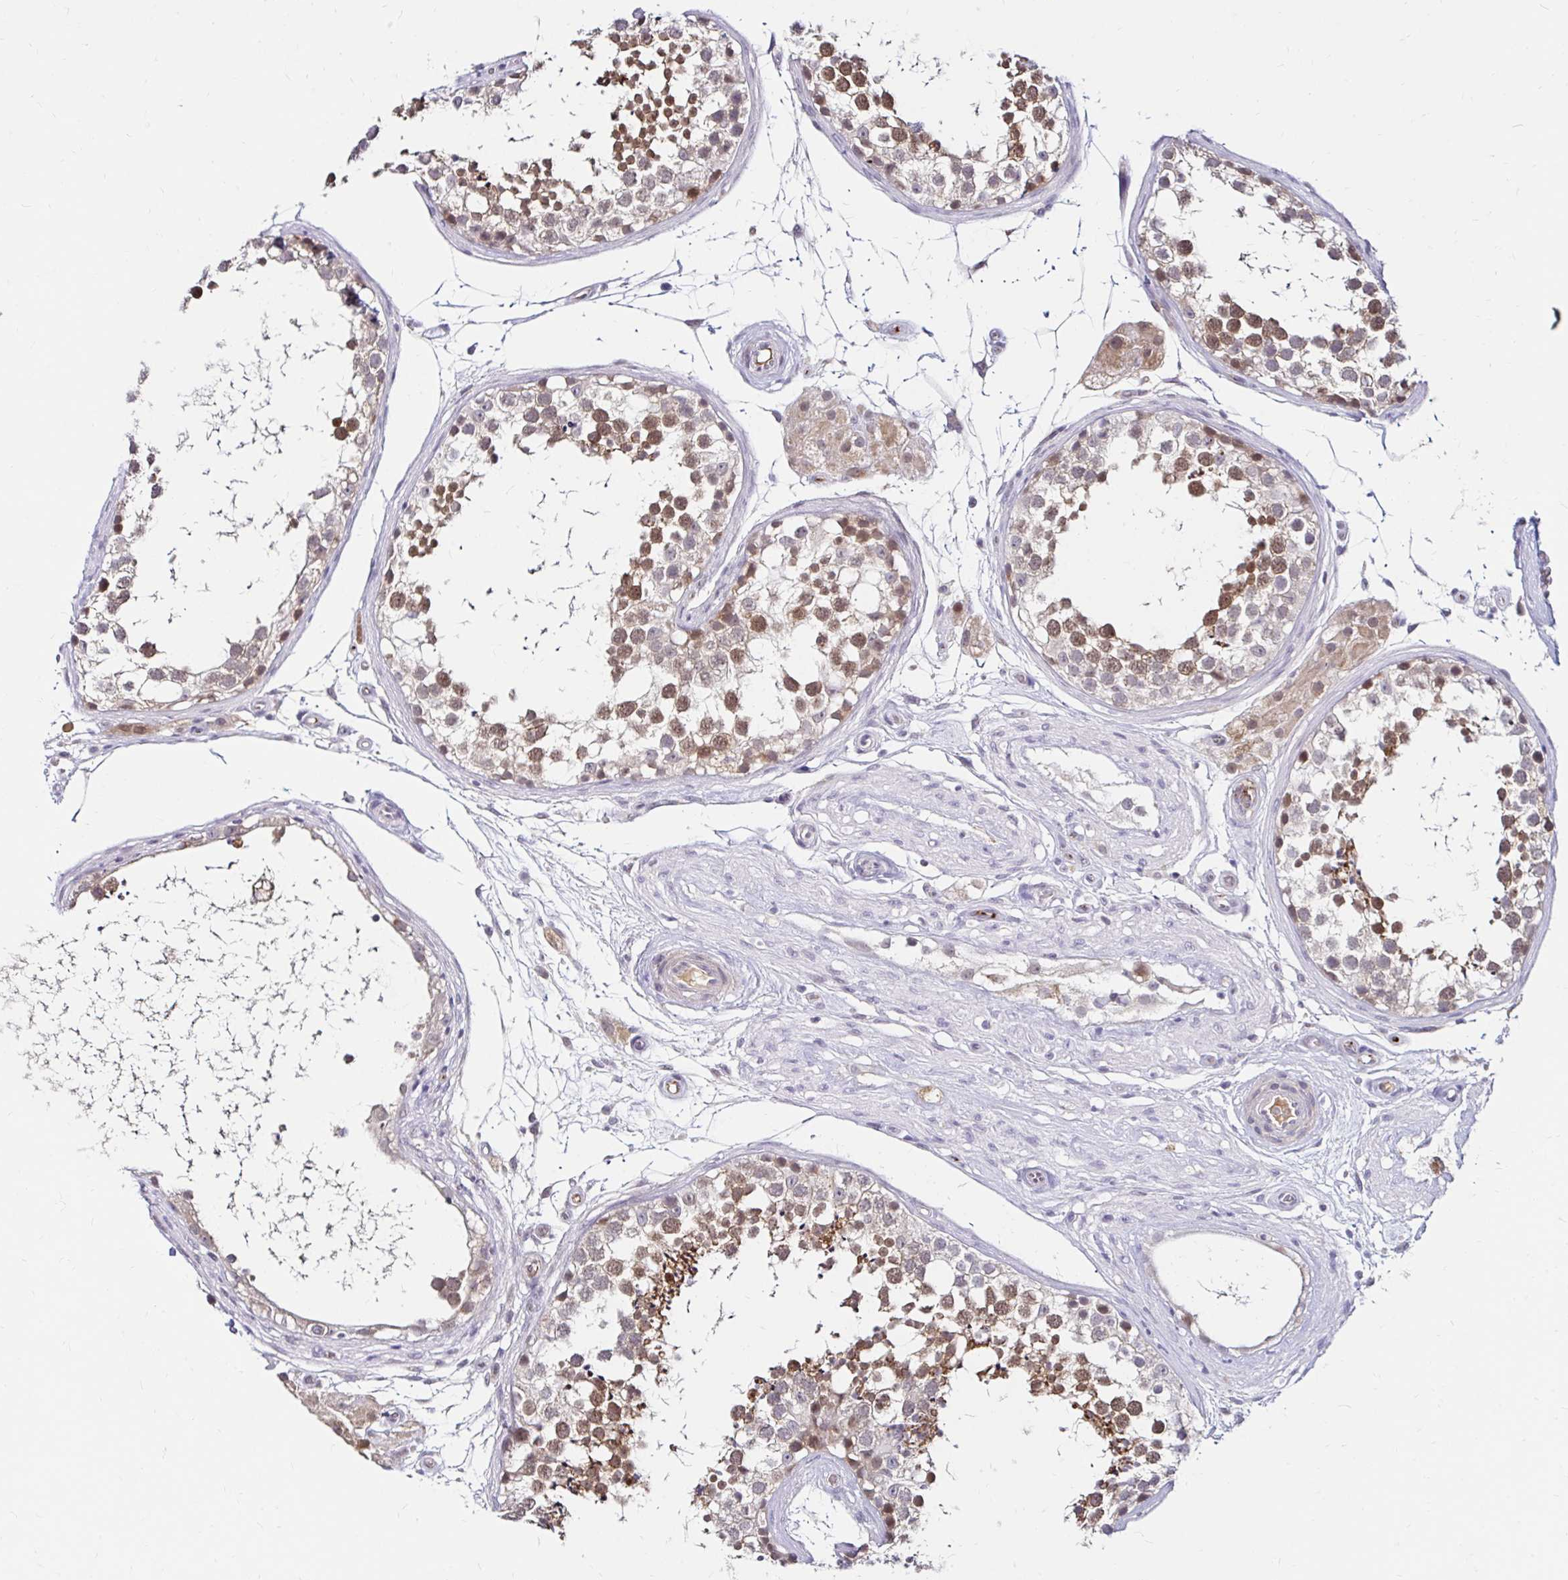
{"staining": {"intensity": "moderate", "quantity": "25%-75%", "location": "cytoplasmic/membranous,nuclear"}, "tissue": "testis", "cell_type": "Cells in seminiferous ducts", "image_type": "normal", "snomed": [{"axis": "morphology", "description": "Normal tissue, NOS"}, {"axis": "morphology", "description": "Seminoma, NOS"}, {"axis": "topography", "description": "Testis"}], "caption": "Immunohistochemical staining of unremarkable human testis exhibits 25%-75% levels of moderate cytoplasmic/membranous,nuclear protein staining in about 25%-75% of cells in seminiferous ducts. The protein is shown in brown color, while the nuclei are stained blue.", "gene": "GUCY1A1", "patient": {"sex": "male", "age": 65}}